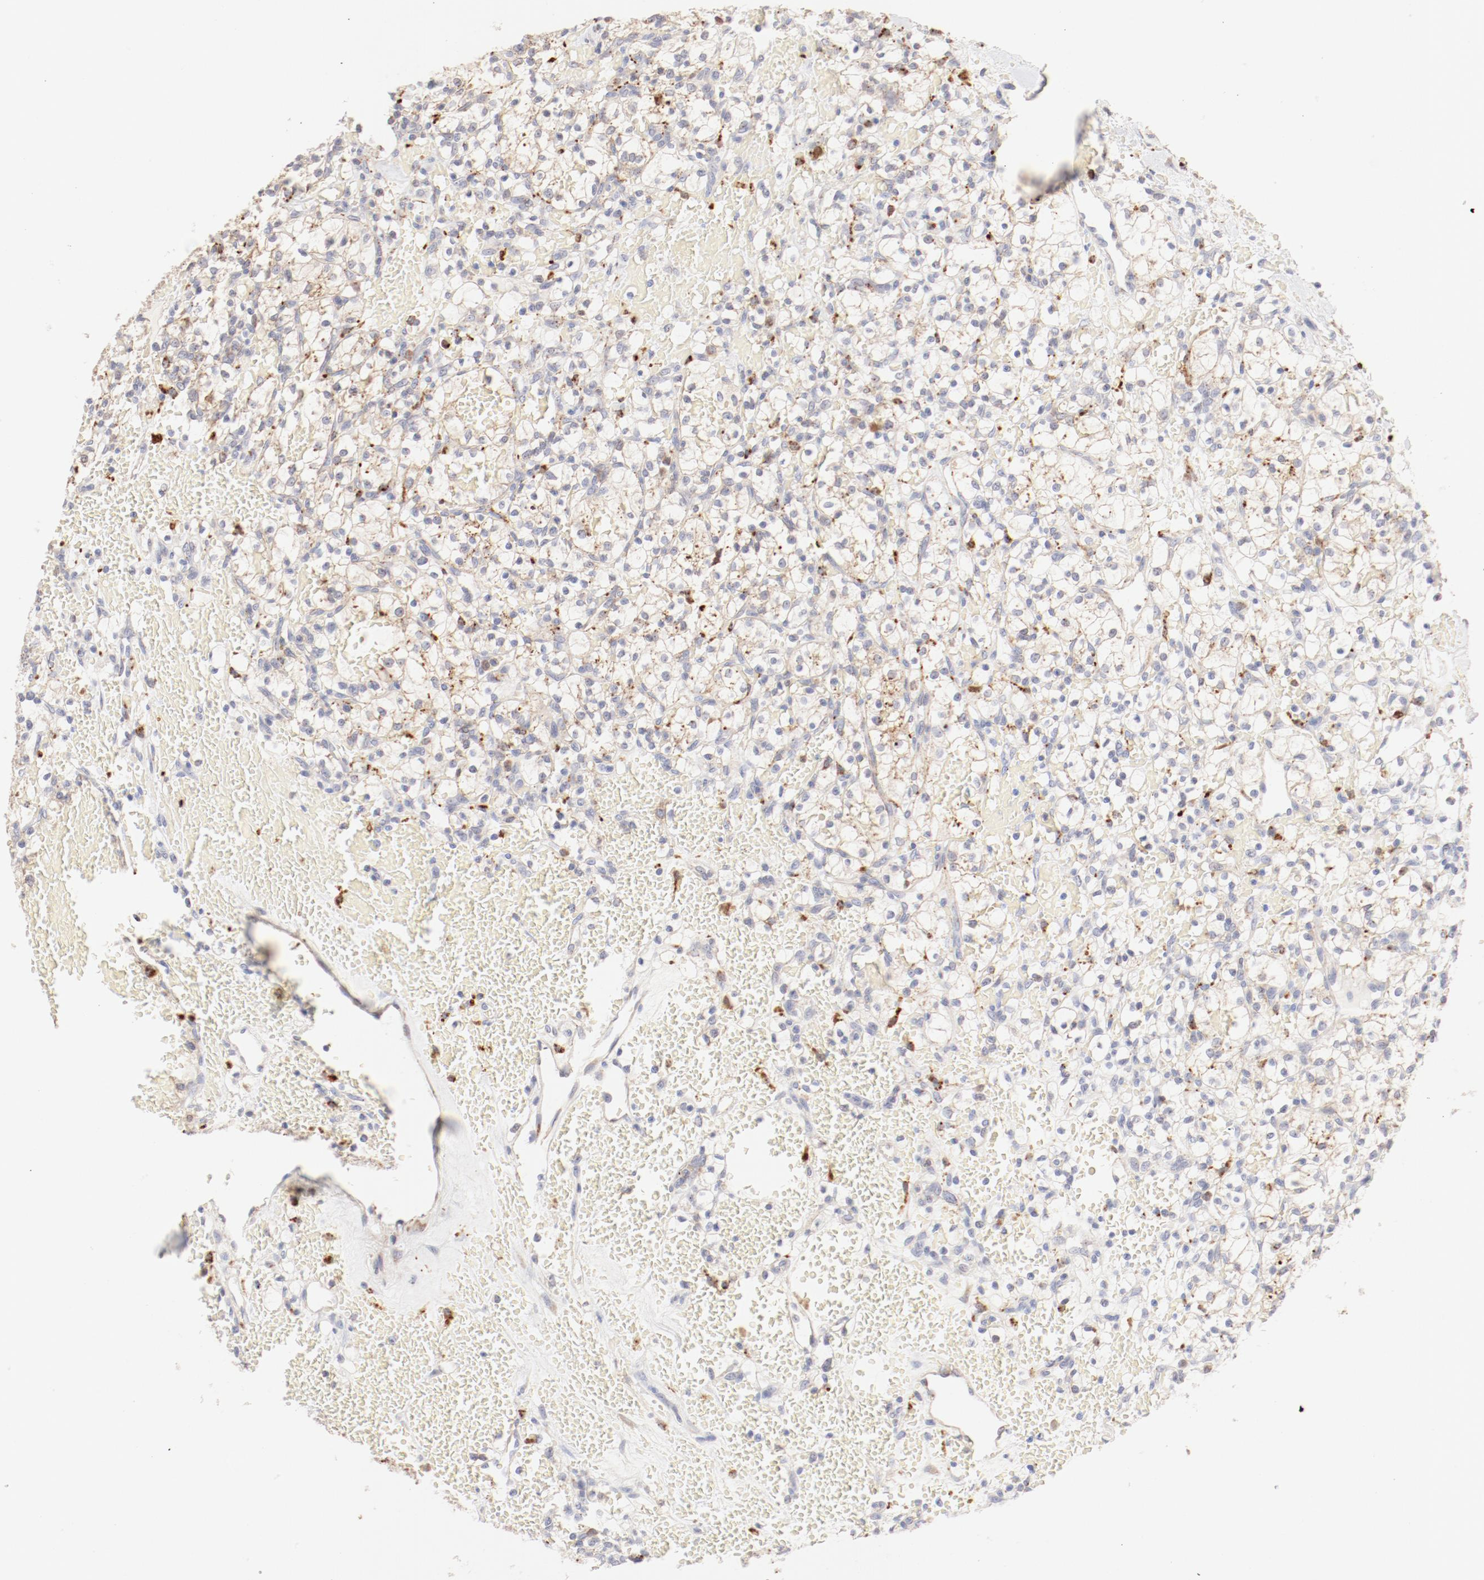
{"staining": {"intensity": "moderate", "quantity": "<25%", "location": "cytoplasmic/membranous"}, "tissue": "renal cancer", "cell_type": "Tumor cells", "image_type": "cancer", "snomed": [{"axis": "morphology", "description": "Adenocarcinoma, NOS"}, {"axis": "topography", "description": "Kidney"}], "caption": "Immunohistochemistry (IHC) image of renal adenocarcinoma stained for a protein (brown), which shows low levels of moderate cytoplasmic/membranous positivity in about <25% of tumor cells.", "gene": "CTSH", "patient": {"sex": "female", "age": 60}}